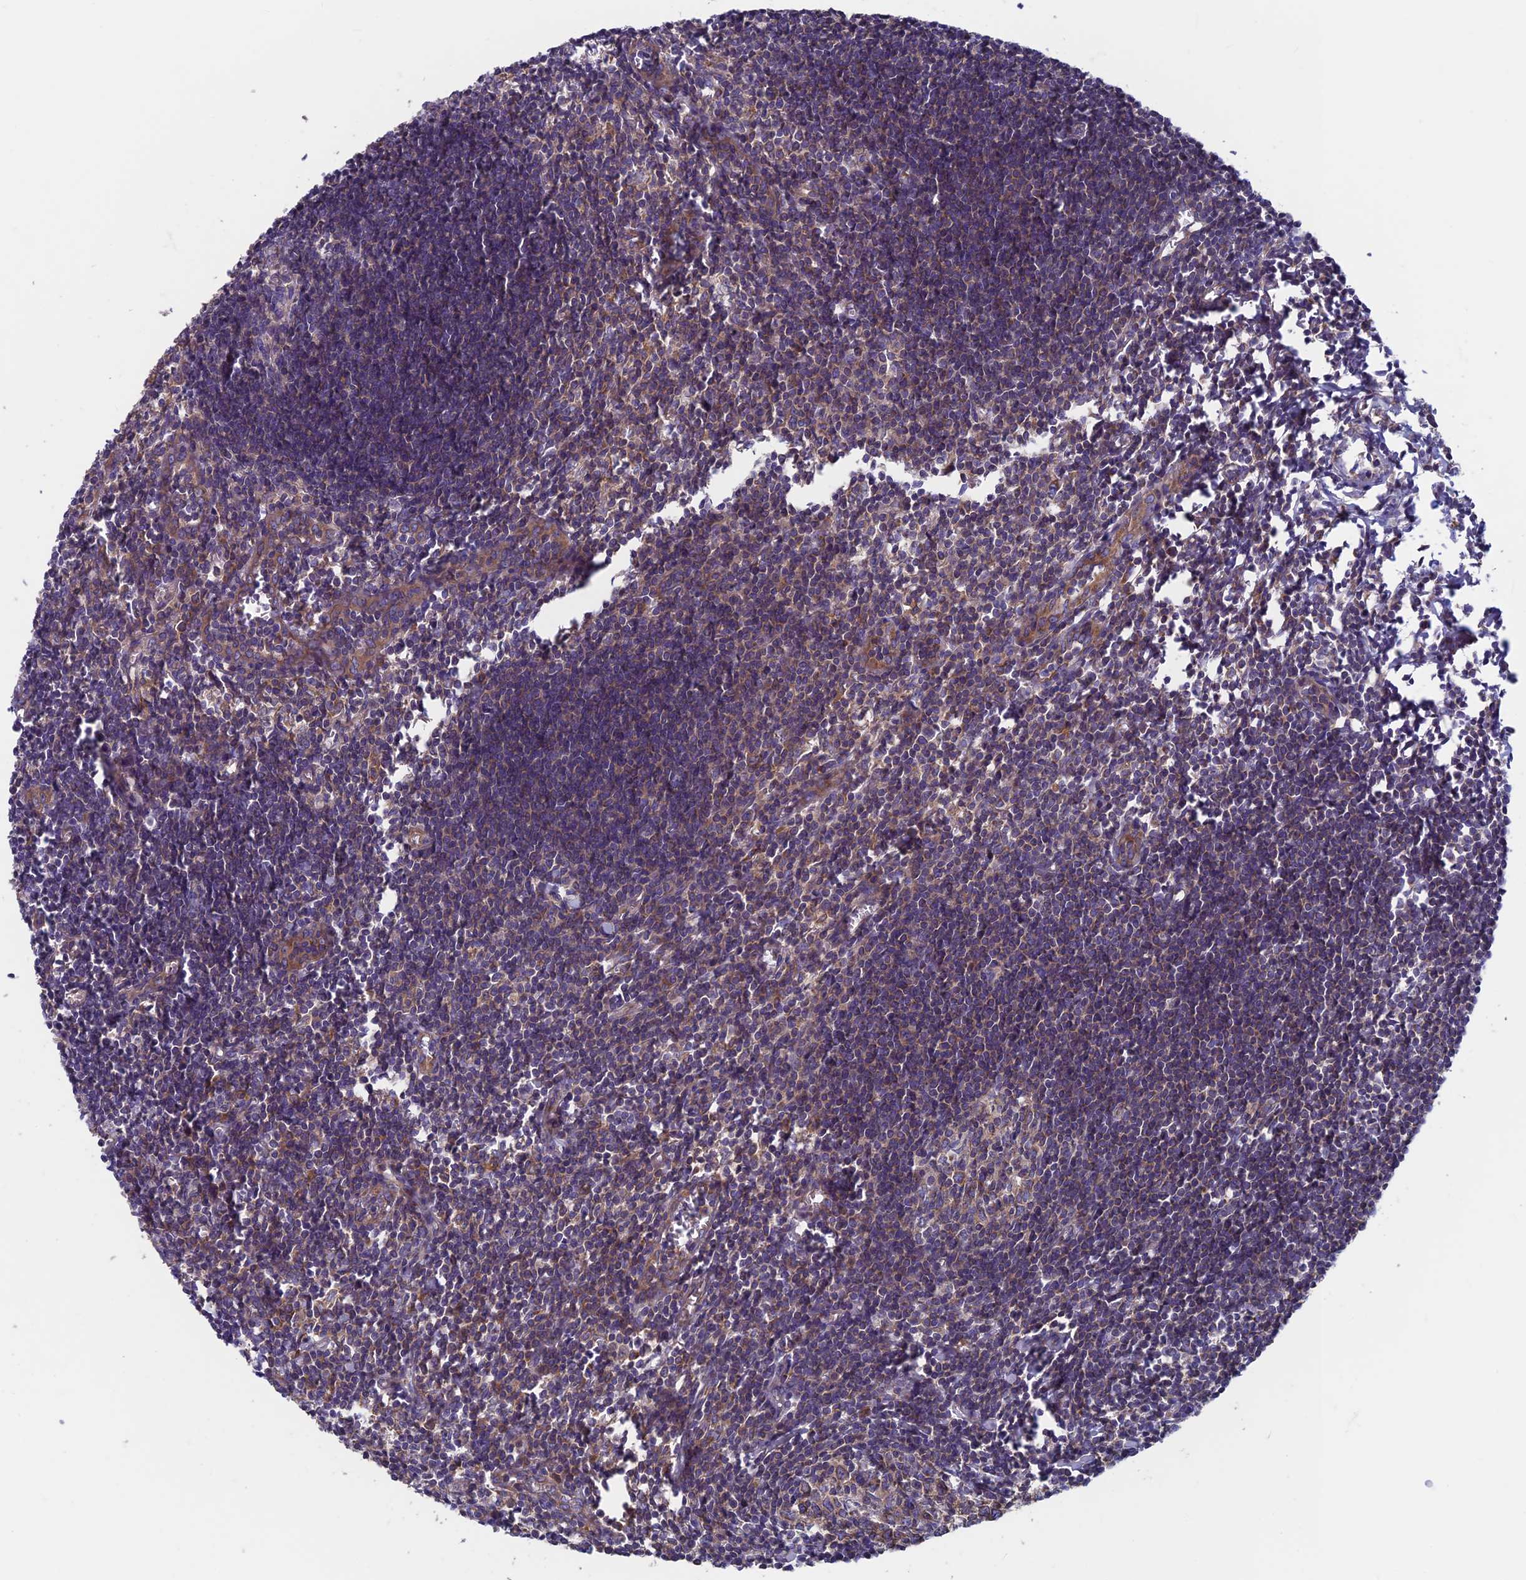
{"staining": {"intensity": "strong", "quantity": ">75%", "location": "cytoplasmic/membranous"}, "tissue": "lymph node", "cell_type": "Germinal center cells", "image_type": "normal", "snomed": [{"axis": "morphology", "description": "Normal tissue, NOS"}, {"axis": "morphology", "description": "Malignant melanoma, Metastatic site"}, {"axis": "topography", "description": "Lymph node"}], "caption": "The image displays immunohistochemical staining of normal lymph node. There is strong cytoplasmic/membranous staining is present in approximately >75% of germinal center cells.", "gene": "DNM1L", "patient": {"sex": "male", "age": 41}}